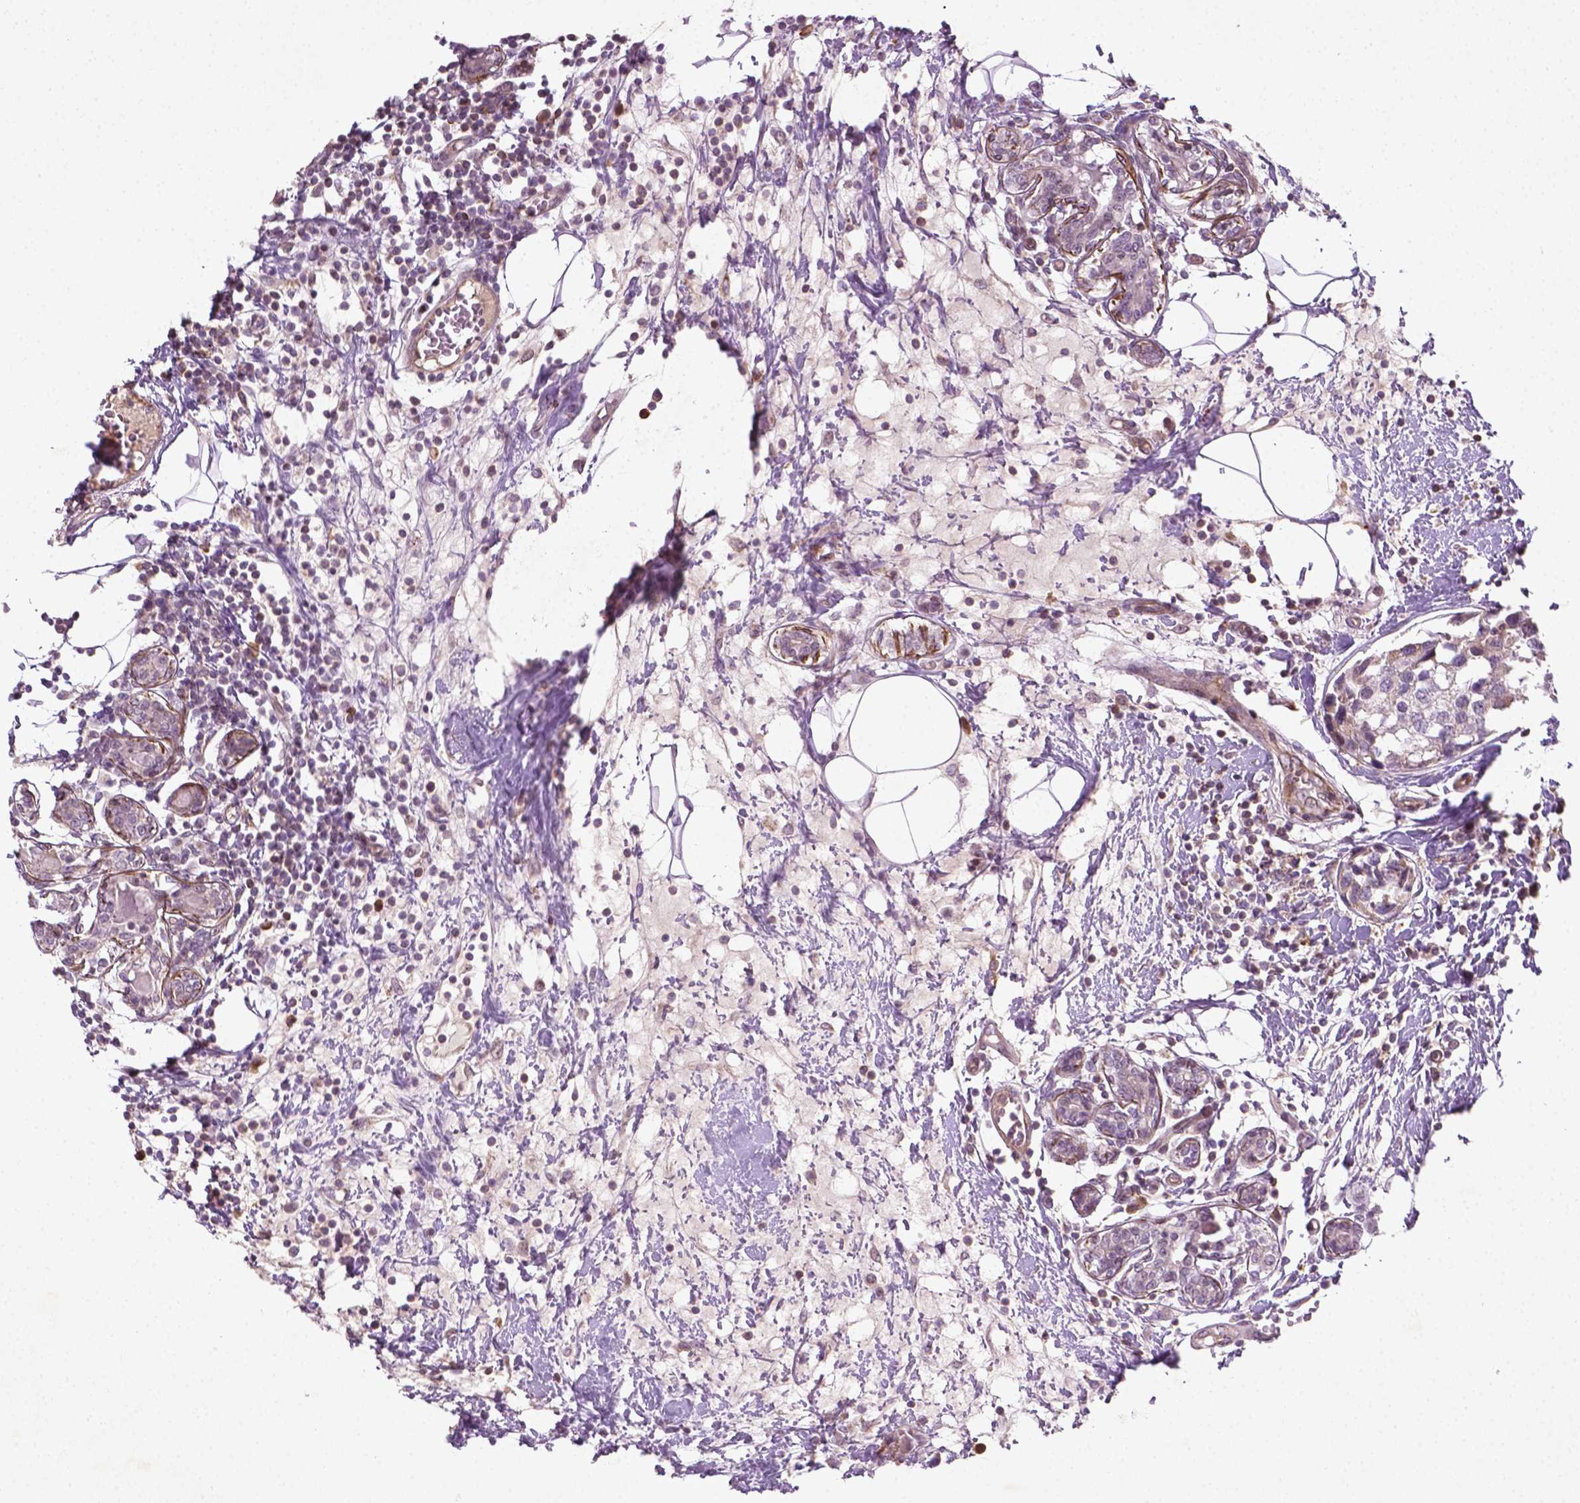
{"staining": {"intensity": "negative", "quantity": "none", "location": "none"}, "tissue": "breast cancer", "cell_type": "Tumor cells", "image_type": "cancer", "snomed": [{"axis": "morphology", "description": "Lobular carcinoma"}, {"axis": "topography", "description": "Breast"}], "caption": "DAB immunohistochemical staining of breast lobular carcinoma displays no significant expression in tumor cells. (DAB immunohistochemistry (IHC), high magnification).", "gene": "TCHP", "patient": {"sex": "female", "age": 59}}